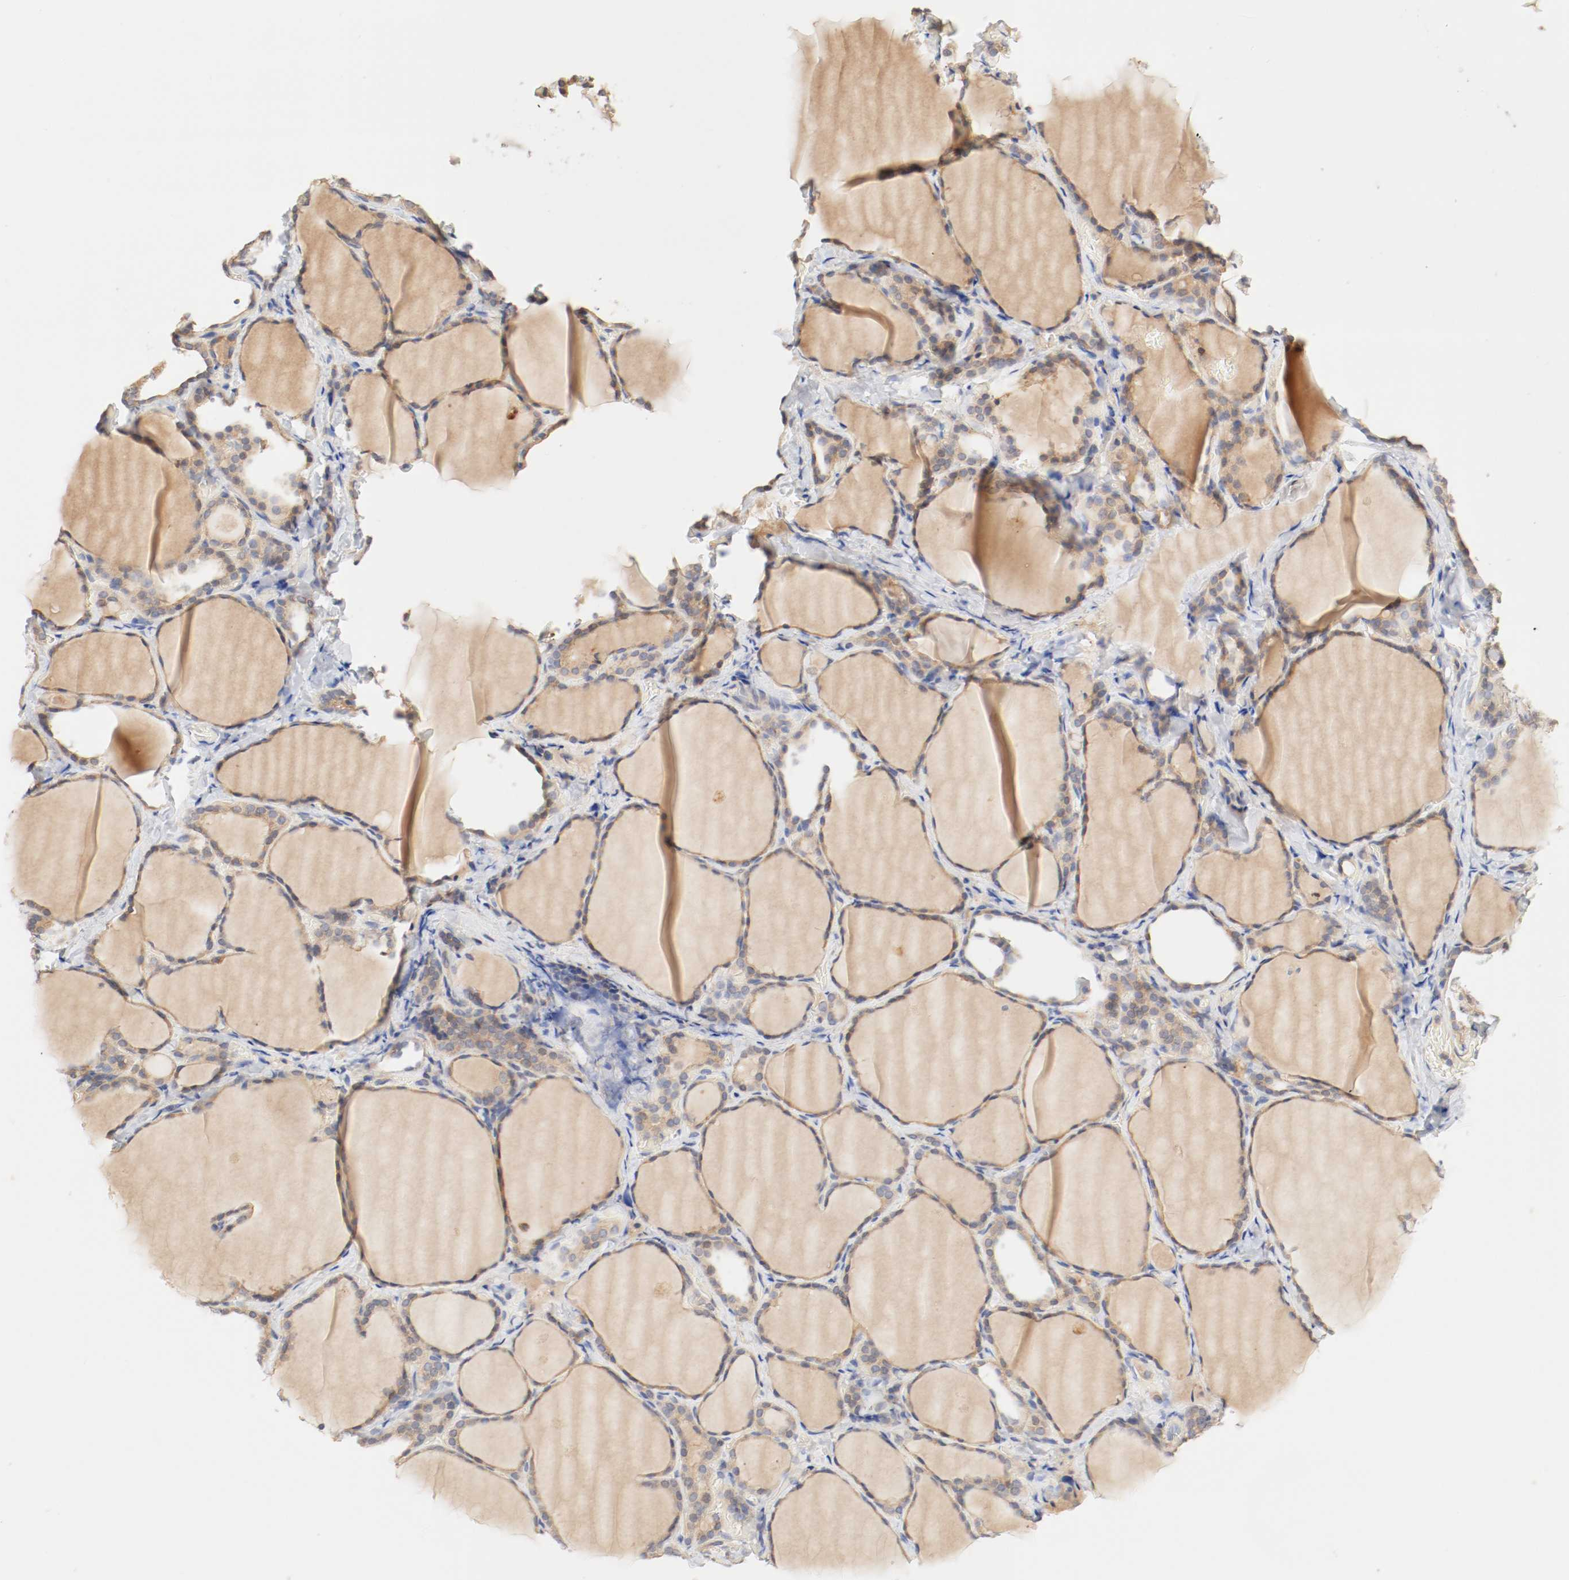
{"staining": {"intensity": "moderate", "quantity": ">75%", "location": "cytoplasmic/membranous"}, "tissue": "thyroid gland", "cell_type": "Glandular cells", "image_type": "normal", "snomed": [{"axis": "morphology", "description": "Normal tissue, NOS"}, {"axis": "morphology", "description": "Papillary adenocarcinoma, NOS"}, {"axis": "topography", "description": "Thyroid gland"}], "caption": "Normal thyroid gland was stained to show a protein in brown. There is medium levels of moderate cytoplasmic/membranous expression in about >75% of glandular cells.", "gene": "GIT1", "patient": {"sex": "female", "age": 30}}